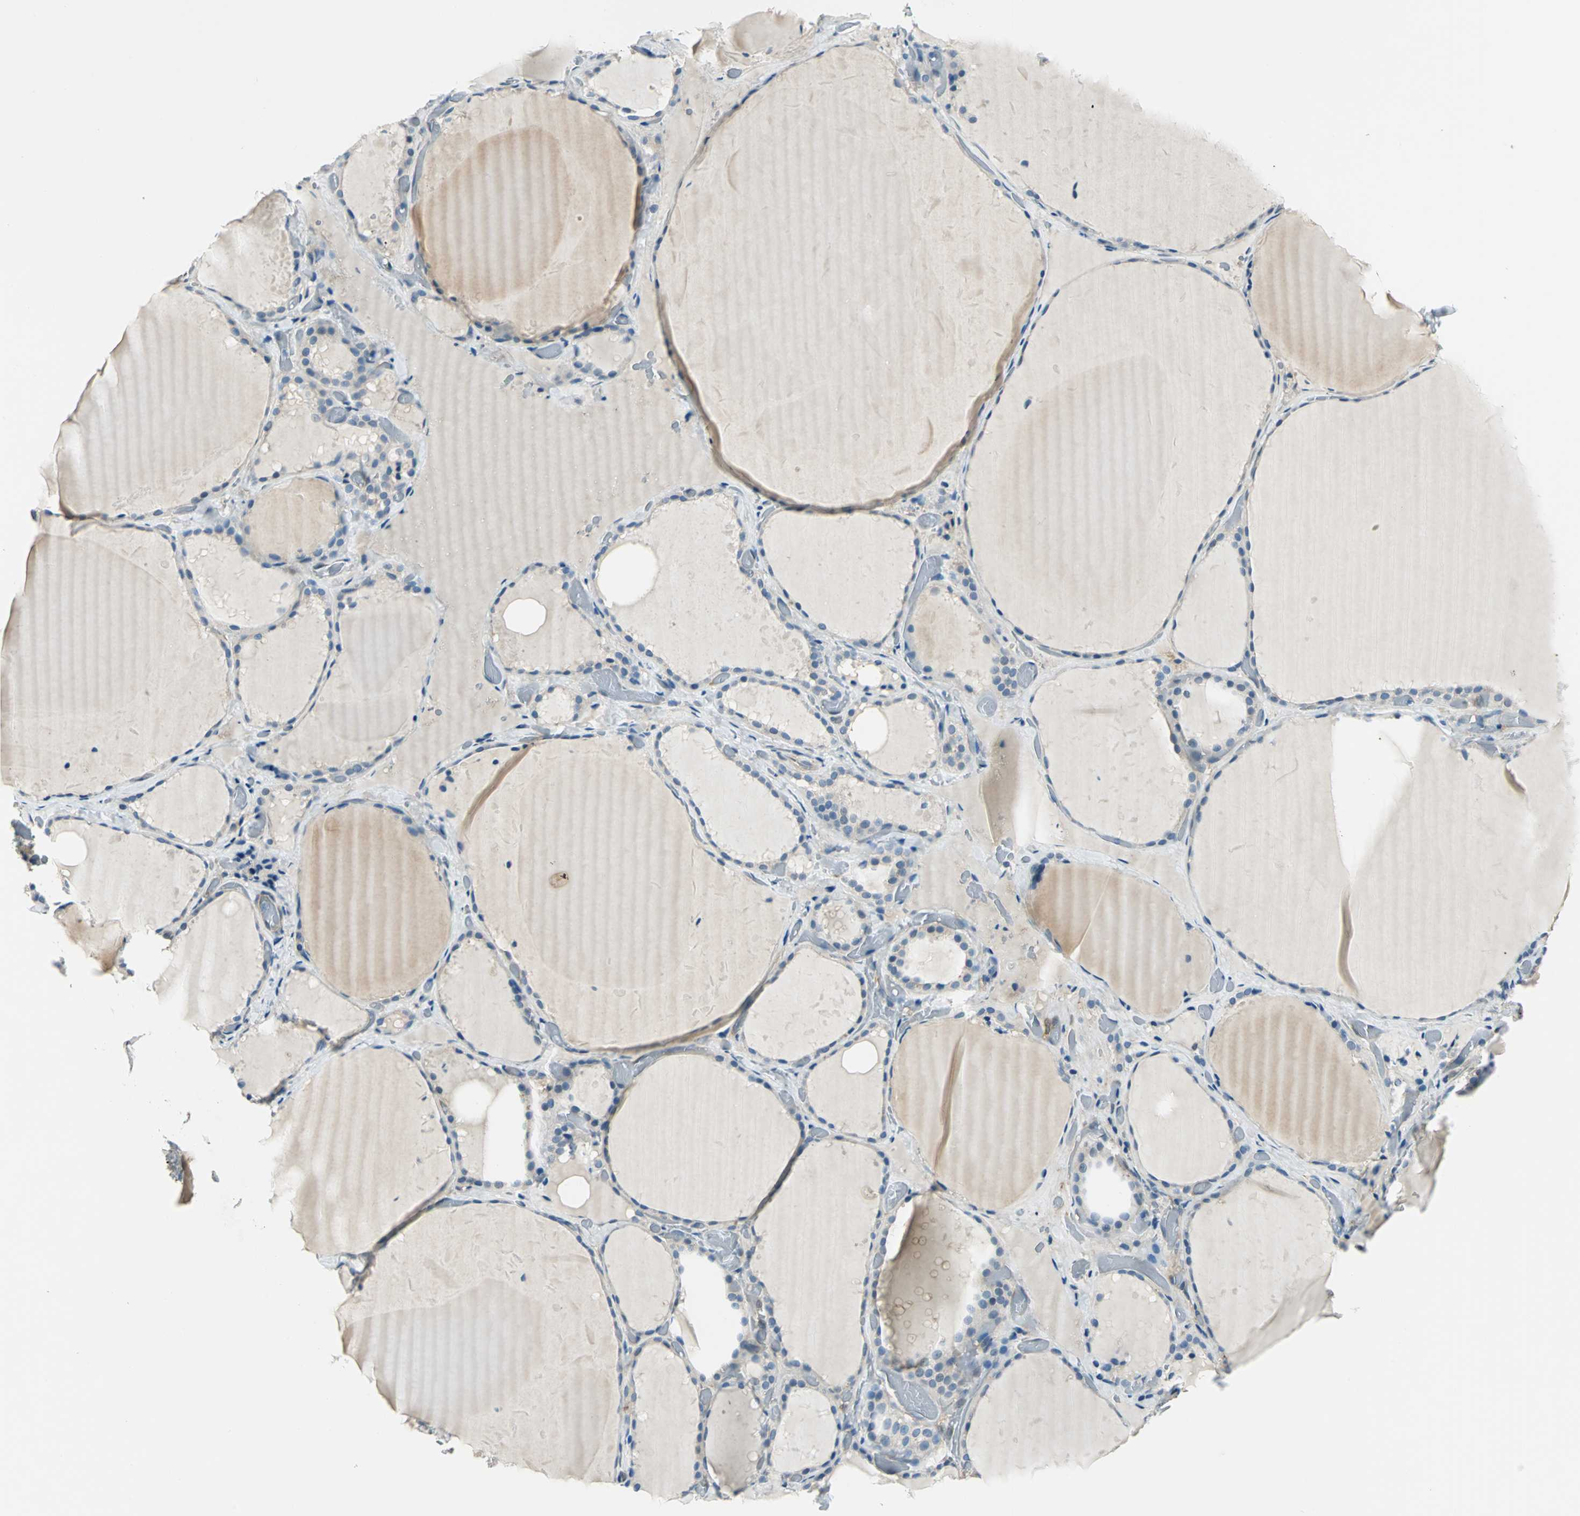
{"staining": {"intensity": "moderate", "quantity": "<25%", "location": "cytoplasmic/membranous"}, "tissue": "thyroid gland", "cell_type": "Glandular cells", "image_type": "normal", "snomed": [{"axis": "morphology", "description": "Normal tissue, NOS"}, {"axis": "topography", "description": "Thyroid gland"}], "caption": "A photomicrograph of human thyroid gland stained for a protein exhibits moderate cytoplasmic/membranous brown staining in glandular cells. (Stains: DAB (3,3'-diaminobenzidine) in brown, nuclei in blue, Microscopy: brightfield microscopy at high magnification).", "gene": "CDC42EP1", "patient": {"sex": "female", "age": 22}}